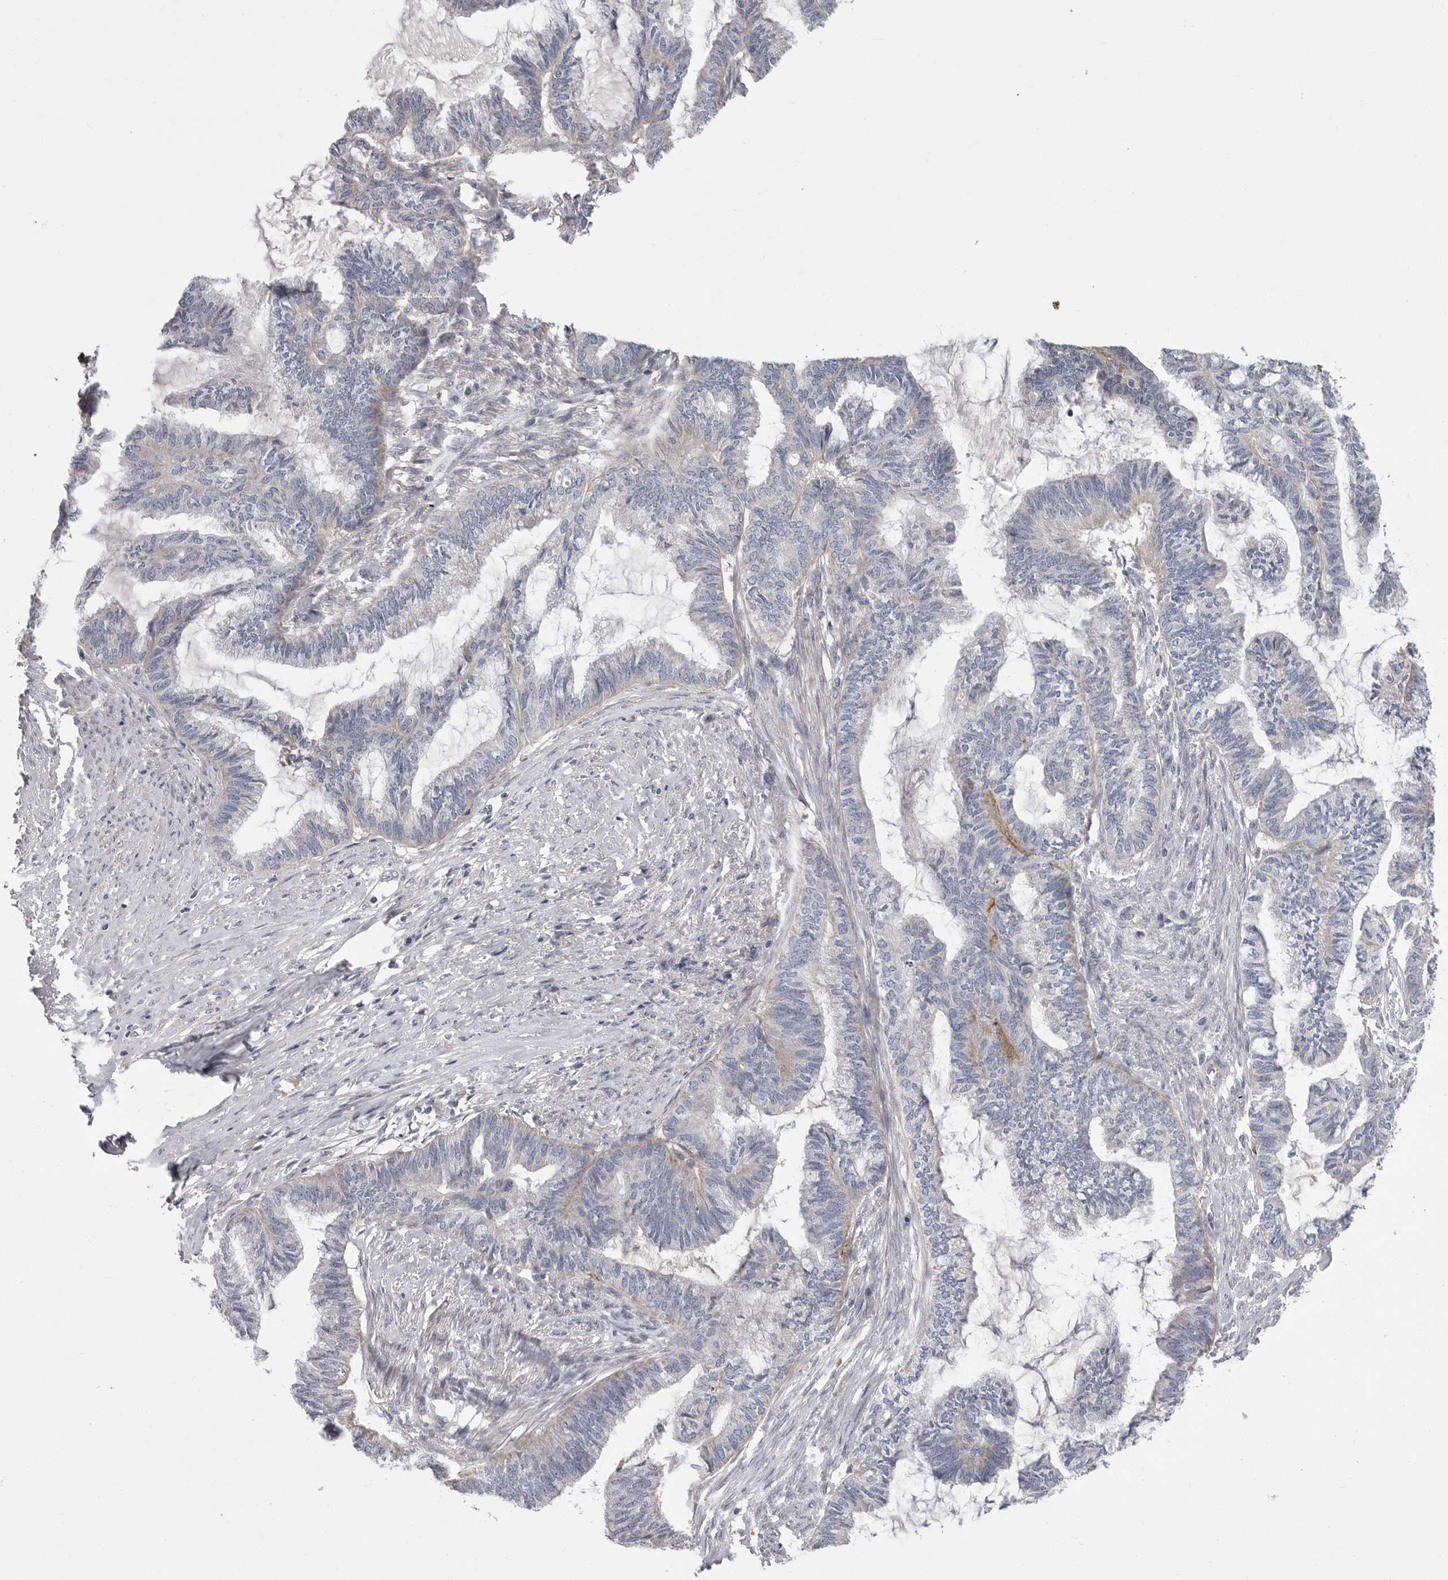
{"staining": {"intensity": "negative", "quantity": "none", "location": "none"}, "tissue": "endometrial cancer", "cell_type": "Tumor cells", "image_type": "cancer", "snomed": [{"axis": "morphology", "description": "Adenocarcinoma, NOS"}, {"axis": "topography", "description": "Endometrium"}], "caption": "A photomicrograph of endometrial cancer (adenocarcinoma) stained for a protein shows no brown staining in tumor cells.", "gene": "CRP", "patient": {"sex": "female", "age": 86}}